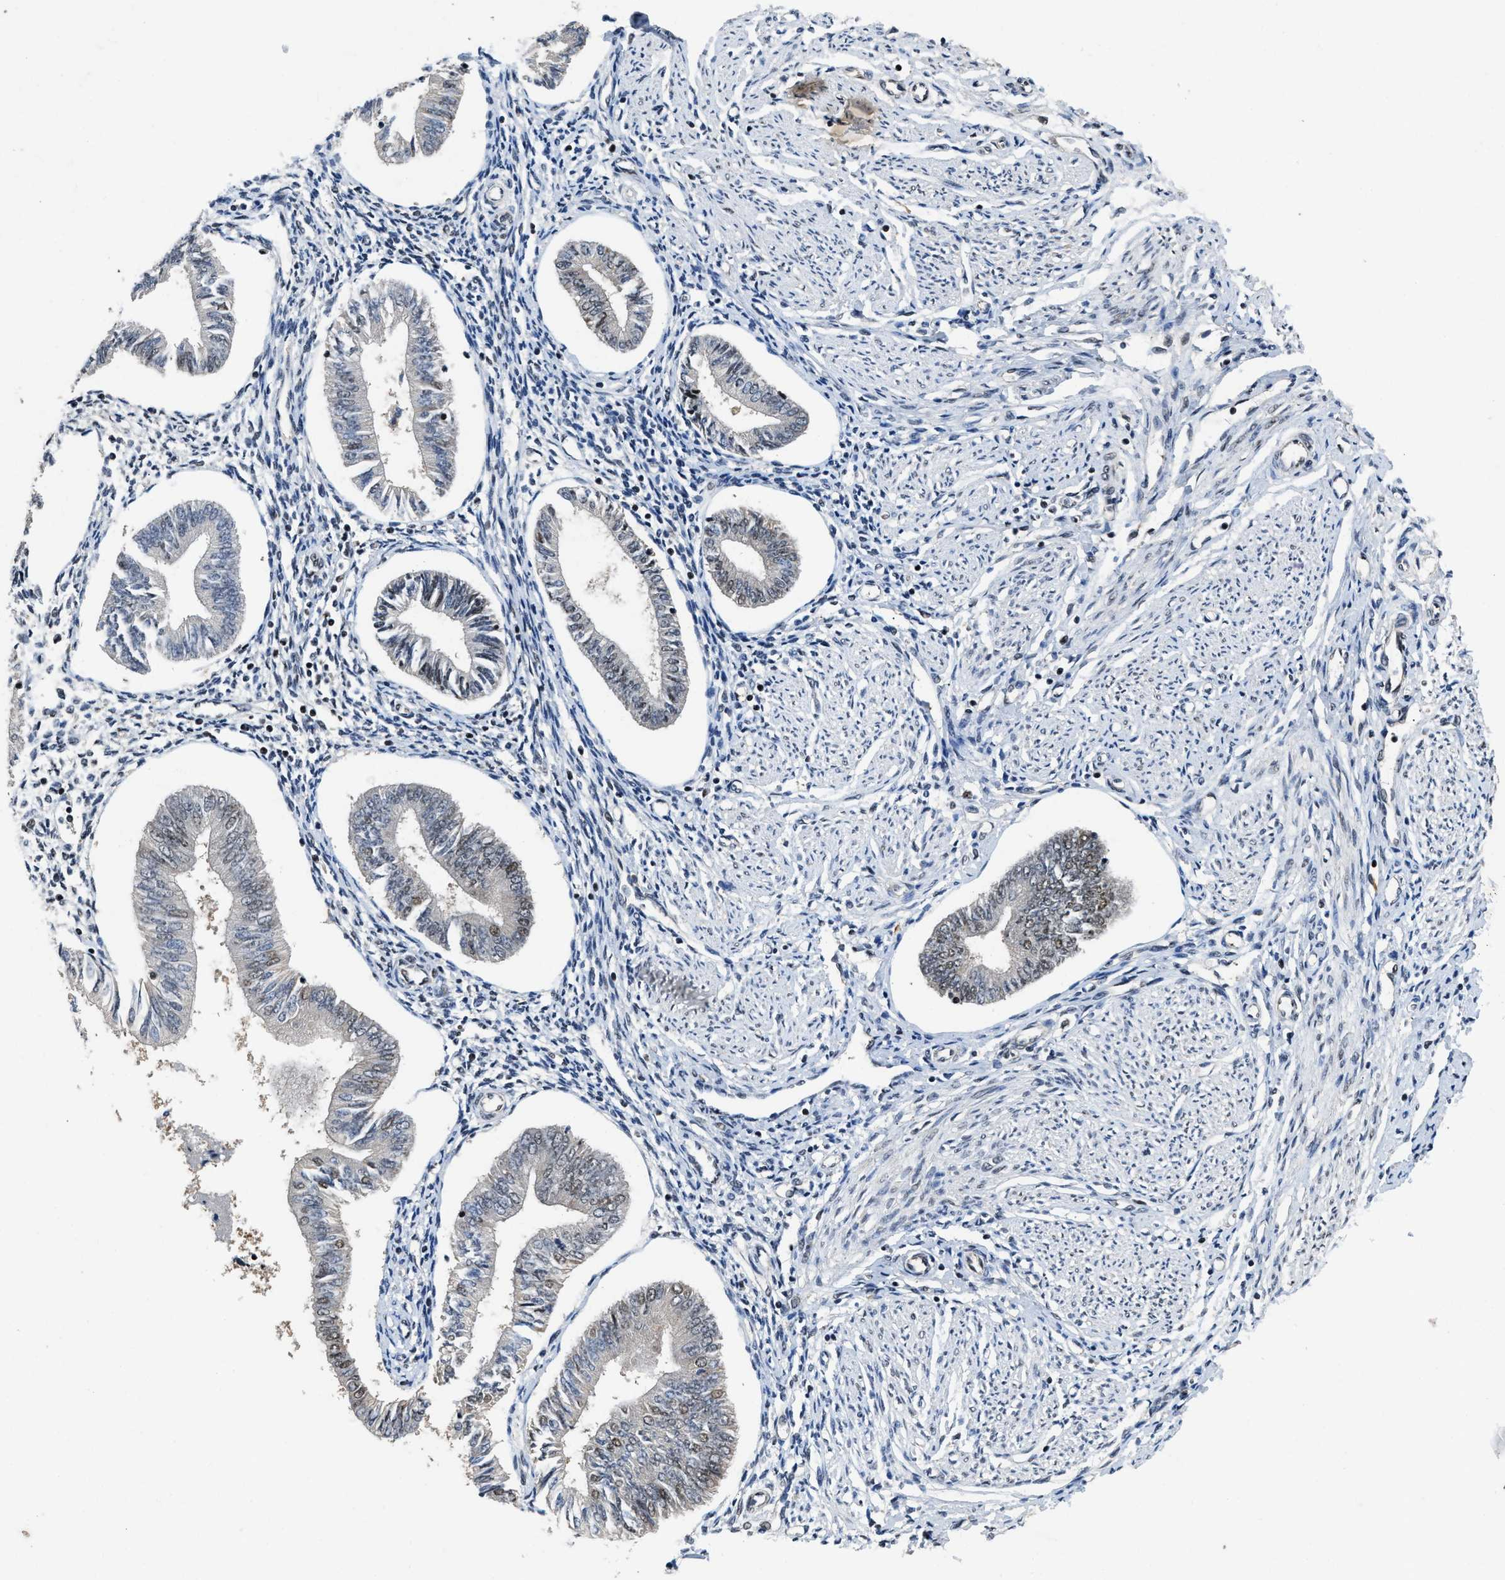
{"staining": {"intensity": "strong", "quantity": "<25%", "location": "nuclear"}, "tissue": "endometrium", "cell_type": "Cells in endometrial stroma", "image_type": "normal", "snomed": [{"axis": "morphology", "description": "Normal tissue, NOS"}, {"axis": "topography", "description": "Endometrium"}], "caption": "DAB (3,3'-diaminobenzidine) immunohistochemical staining of benign endometrium shows strong nuclear protein staining in approximately <25% of cells in endometrial stroma.", "gene": "SAFB", "patient": {"sex": "female", "age": 50}}